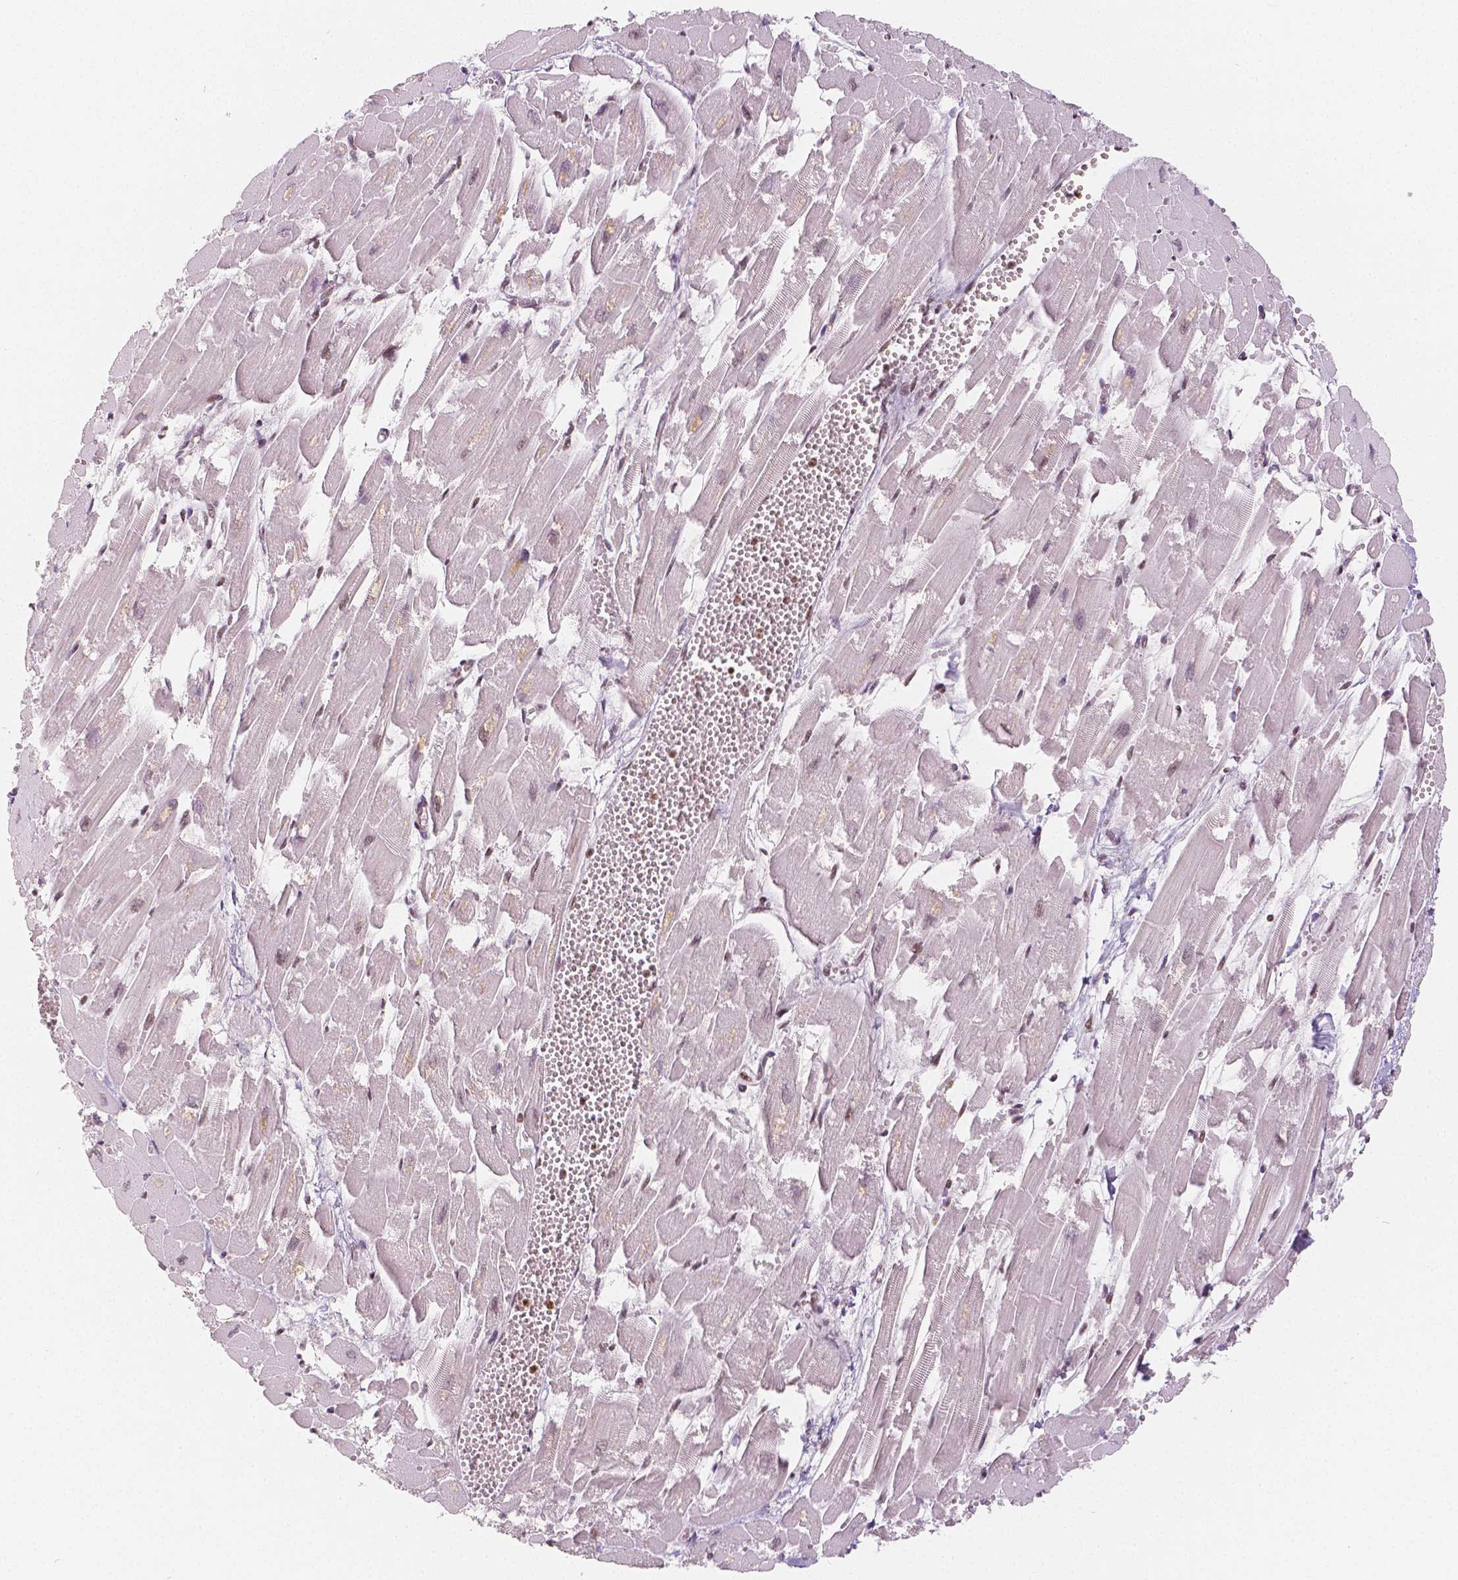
{"staining": {"intensity": "moderate", "quantity": "<25%", "location": "nuclear"}, "tissue": "heart muscle", "cell_type": "Cardiomyocytes", "image_type": "normal", "snomed": [{"axis": "morphology", "description": "Normal tissue, NOS"}, {"axis": "topography", "description": "Heart"}], "caption": "Immunohistochemistry (IHC) (DAB (3,3'-diaminobenzidine)) staining of benign human heart muscle shows moderate nuclear protein expression in about <25% of cardiomyocytes. (Brightfield microscopy of DAB IHC at high magnification).", "gene": "HDAC1", "patient": {"sex": "female", "age": 52}}